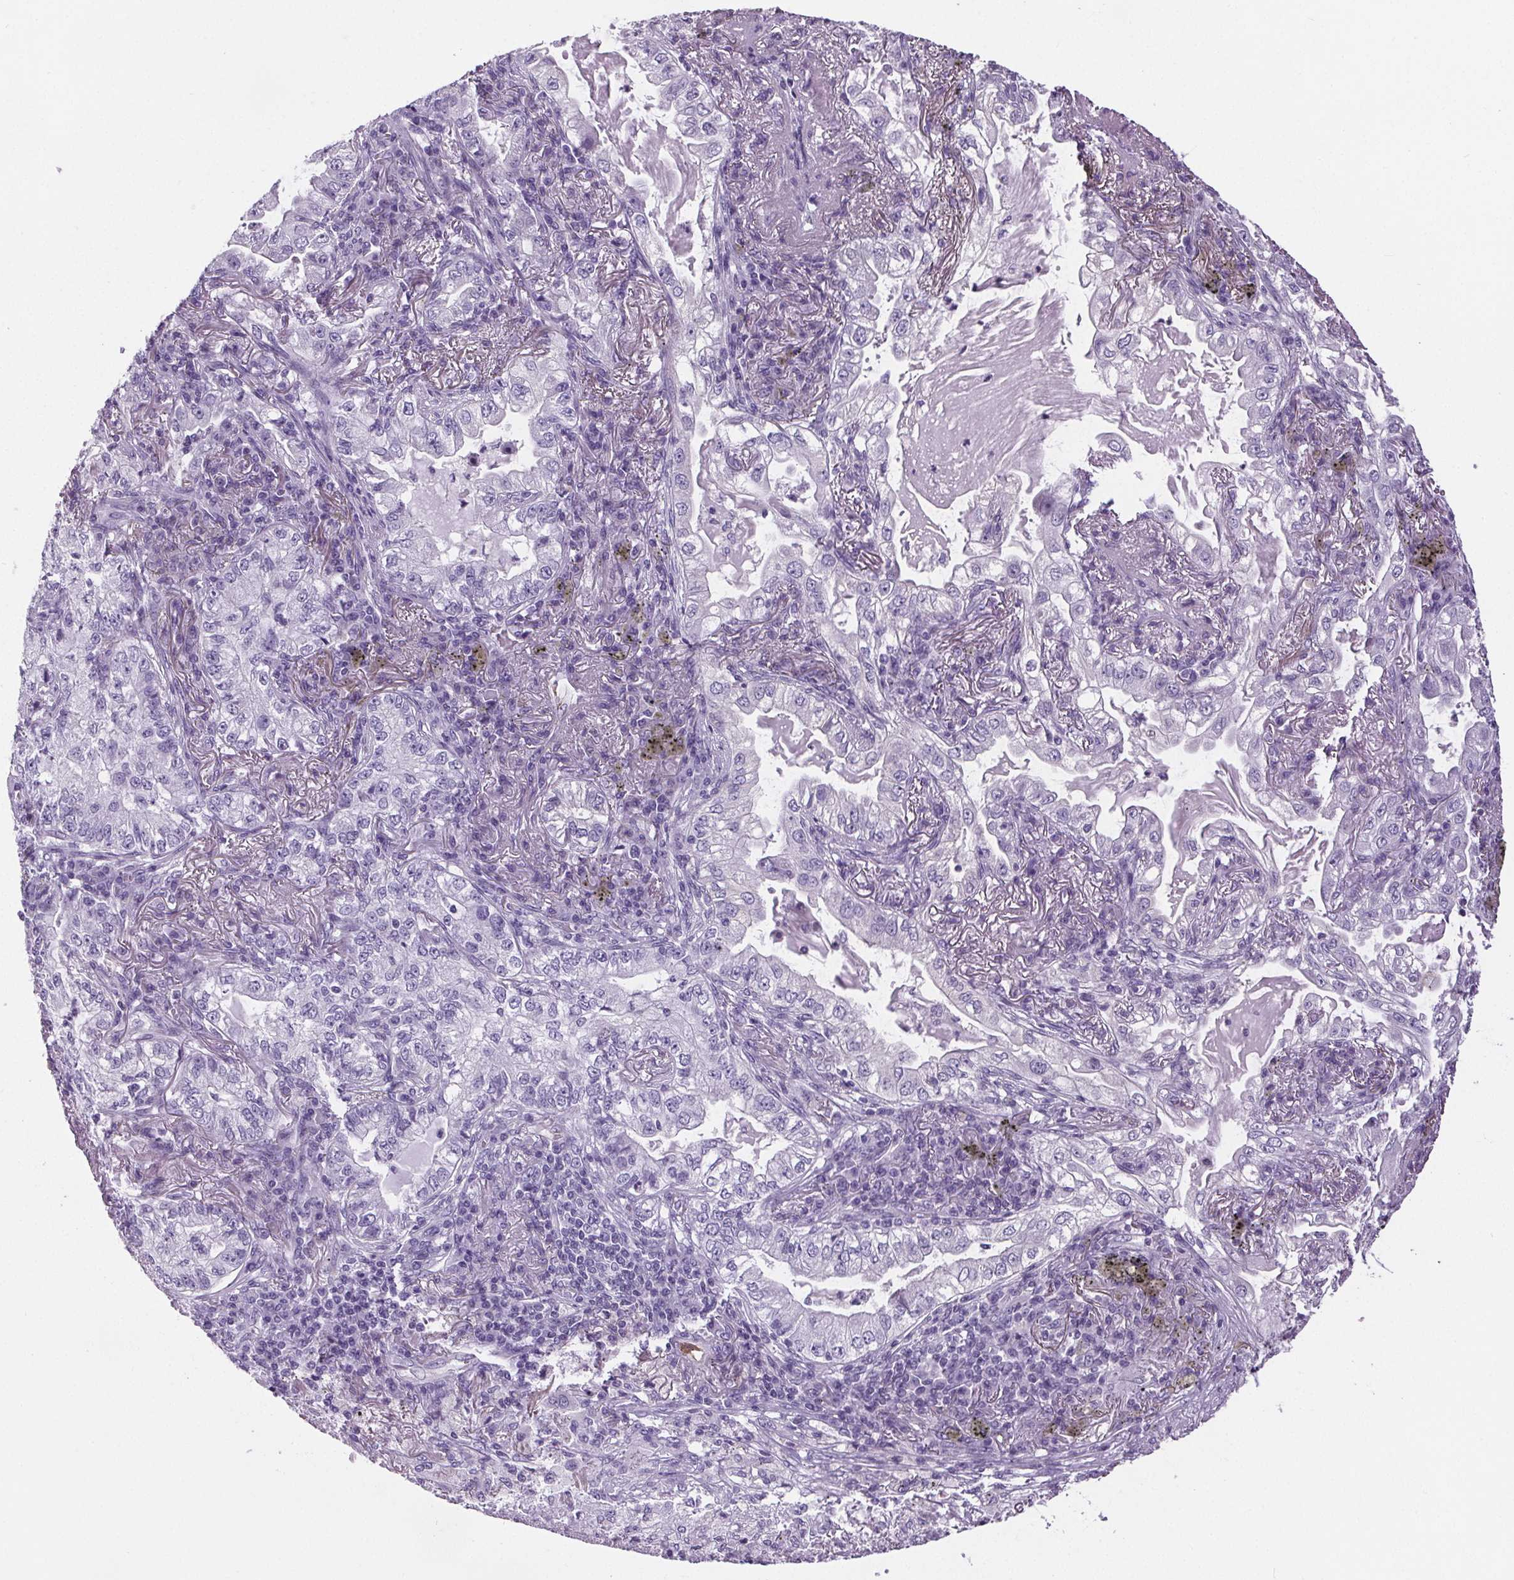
{"staining": {"intensity": "negative", "quantity": "none", "location": "none"}, "tissue": "lung cancer", "cell_type": "Tumor cells", "image_type": "cancer", "snomed": [{"axis": "morphology", "description": "Adenocarcinoma, NOS"}, {"axis": "topography", "description": "Lung"}], "caption": "Immunohistochemical staining of lung adenocarcinoma reveals no significant positivity in tumor cells.", "gene": "CD5L", "patient": {"sex": "female", "age": 73}}